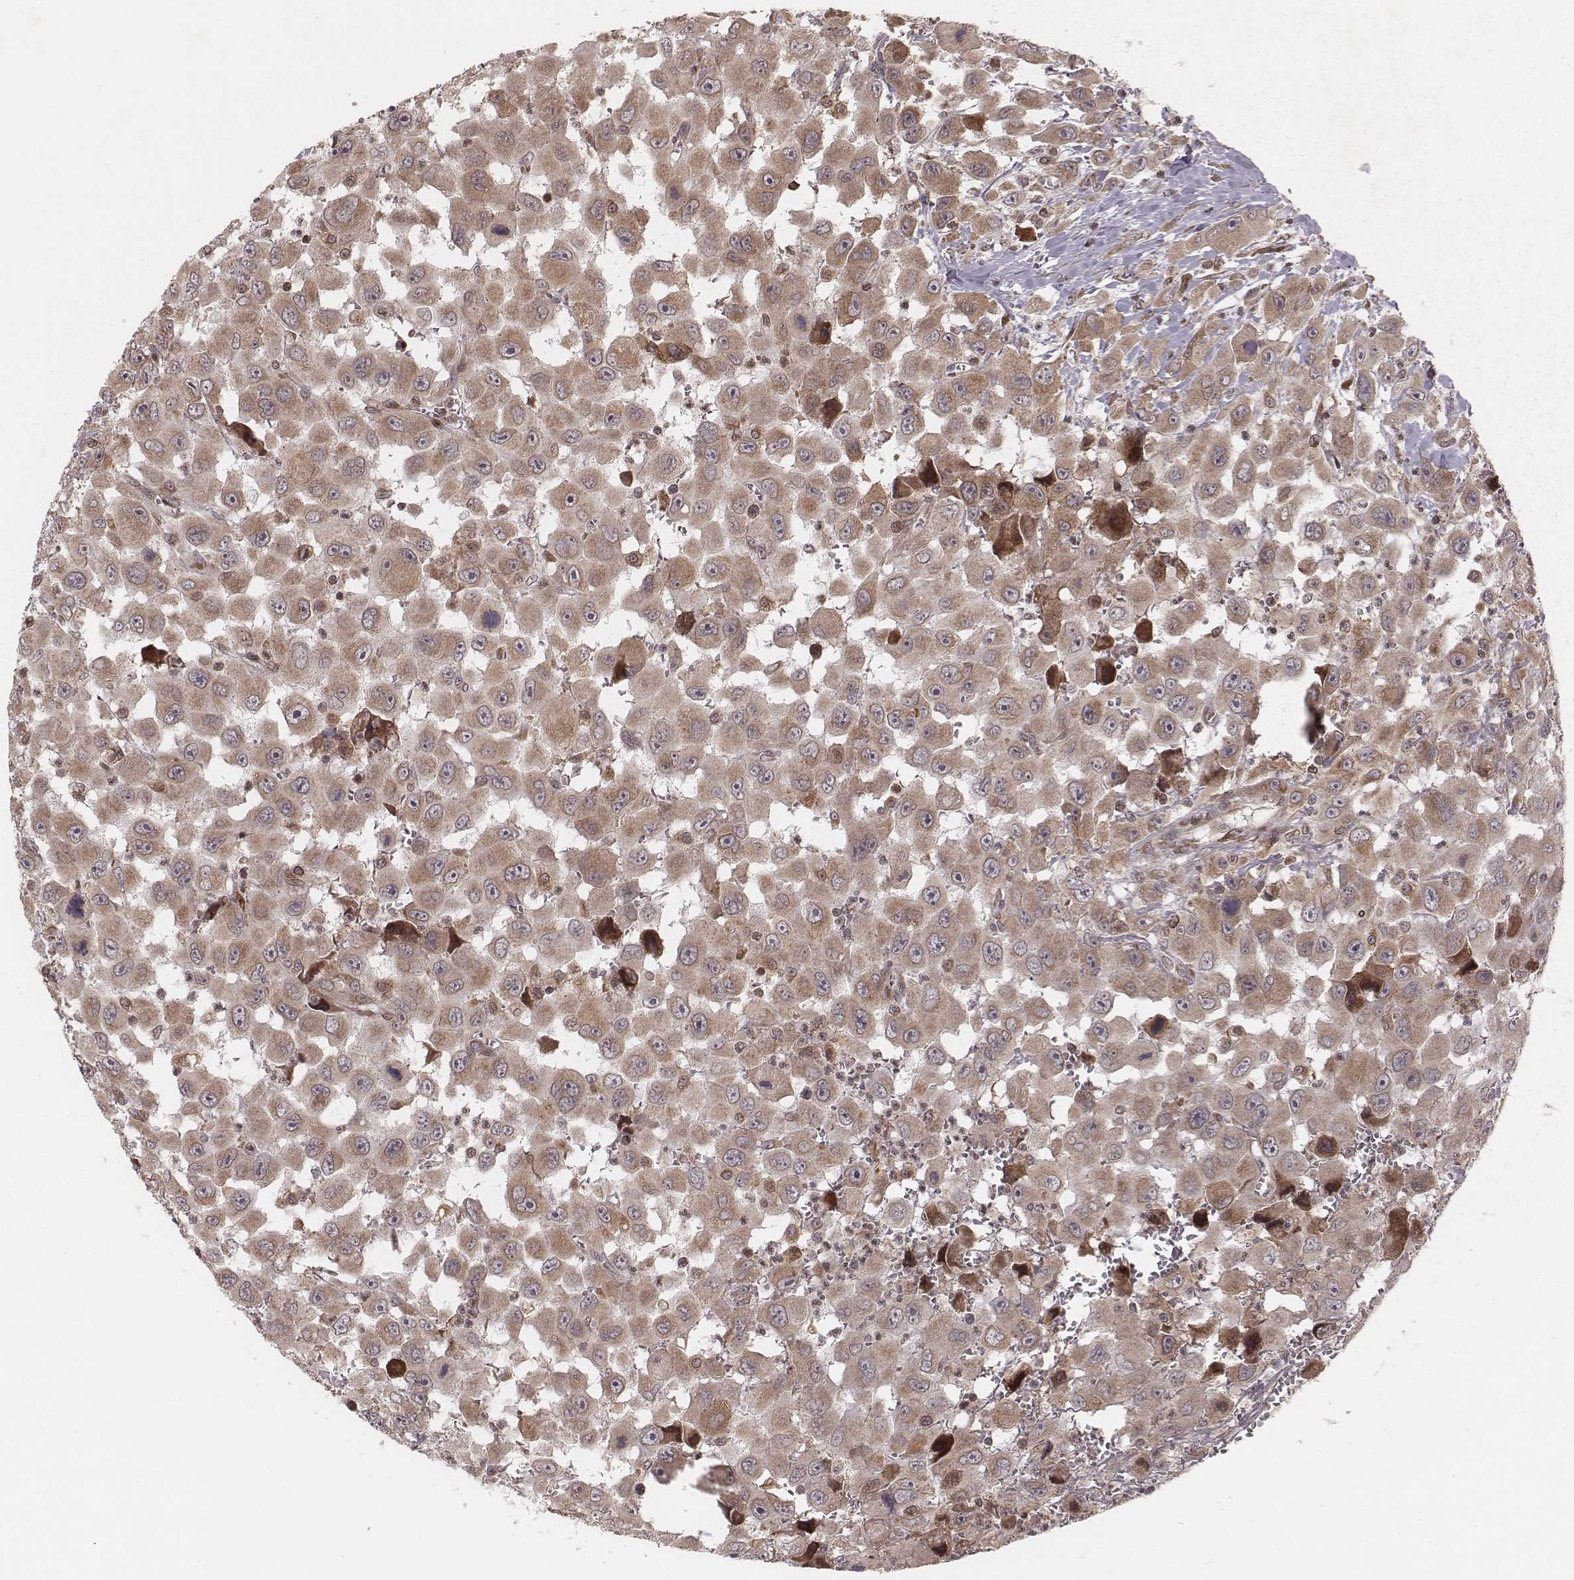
{"staining": {"intensity": "moderate", "quantity": ">75%", "location": "cytoplasmic/membranous"}, "tissue": "head and neck cancer", "cell_type": "Tumor cells", "image_type": "cancer", "snomed": [{"axis": "morphology", "description": "Squamous cell carcinoma, NOS"}, {"axis": "morphology", "description": "Squamous cell carcinoma, metastatic, NOS"}, {"axis": "topography", "description": "Oral tissue"}, {"axis": "topography", "description": "Head-Neck"}], "caption": "Metastatic squamous cell carcinoma (head and neck) stained for a protein reveals moderate cytoplasmic/membranous positivity in tumor cells. (DAB (3,3'-diaminobenzidine) IHC, brown staining for protein, blue staining for nuclei).", "gene": "MYO19", "patient": {"sex": "female", "age": 85}}